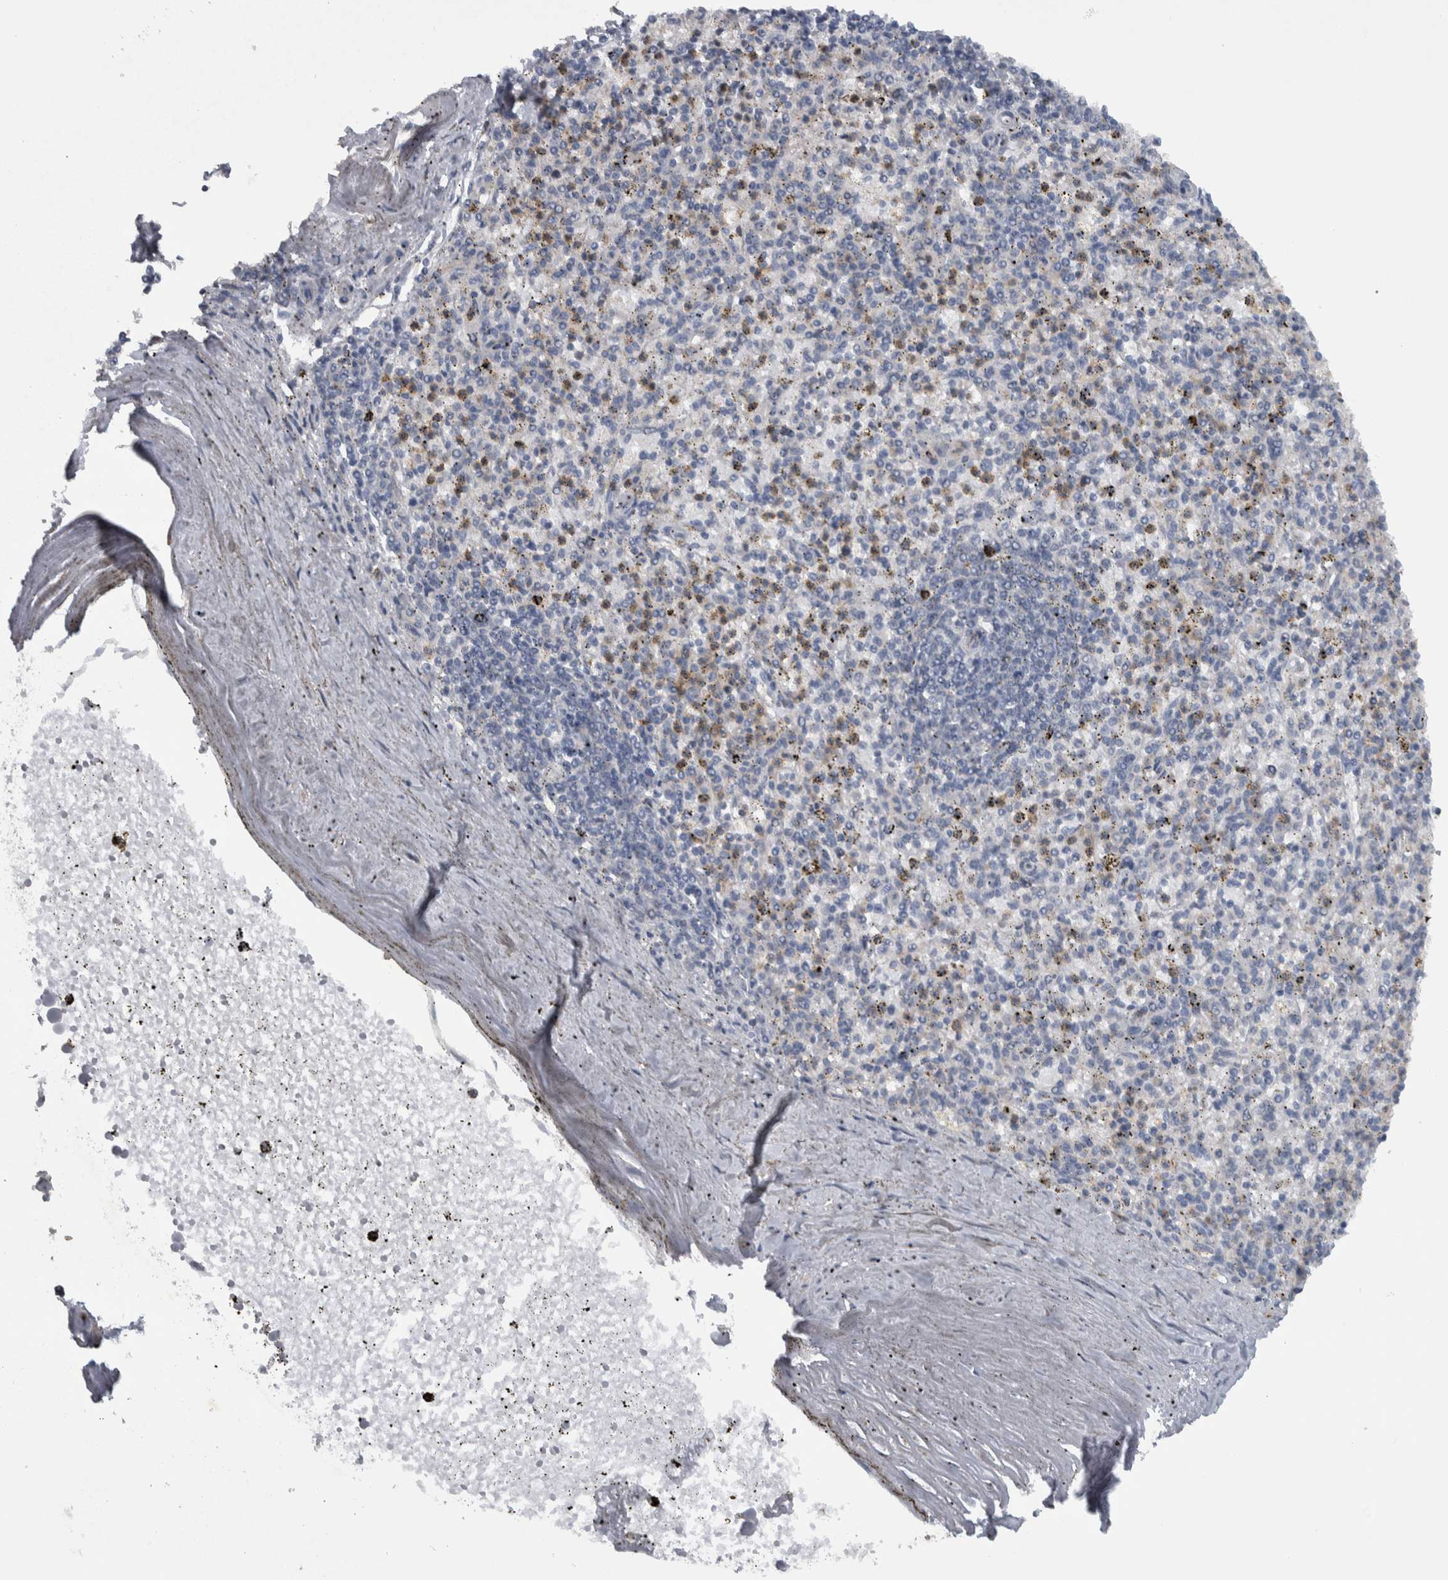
{"staining": {"intensity": "moderate", "quantity": "<25%", "location": "cytoplasmic/membranous"}, "tissue": "spleen", "cell_type": "Cells in red pulp", "image_type": "normal", "snomed": [{"axis": "morphology", "description": "Normal tissue, NOS"}, {"axis": "topography", "description": "Spleen"}], "caption": "IHC image of normal spleen: spleen stained using immunohistochemistry (IHC) exhibits low levels of moderate protein expression localized specifically in the cytoplasmic/membranous of cells in red pulp, appearing as a cytoplasmic/membranous brown color.", "gene": "NT5C2", "patient": {"sex": "male", "age": 72}}